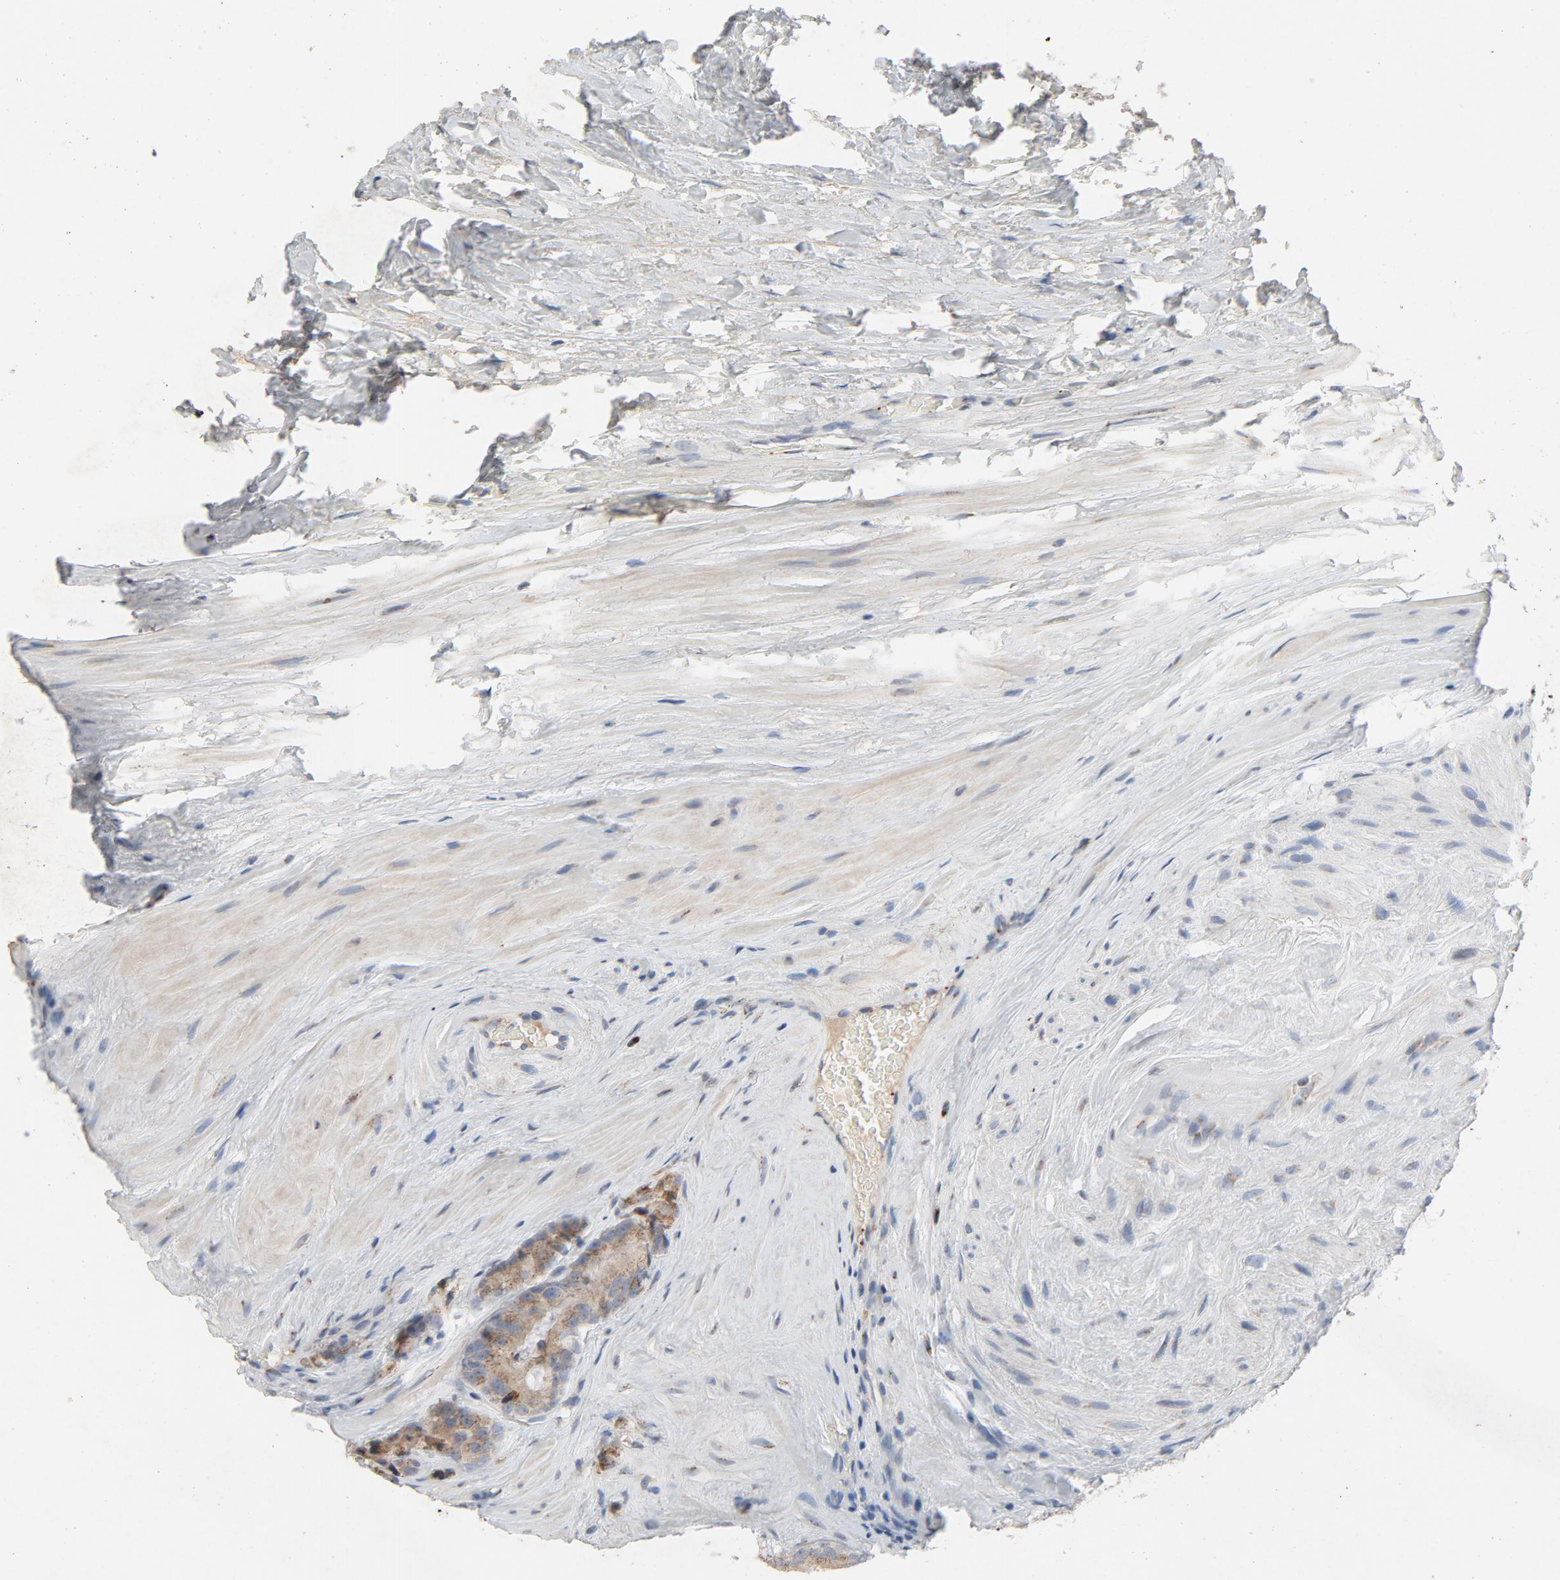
{"staining": {"intensity": "weak", "quantity": ">75%", "location": "cytoplasmic/membranous"}, "tissue": "prostate cancer", "cell_type": "Tumor cells", "image_type": "cancer", "snomed": [{"axis": "morphology", "description": "Adenocarcinoma, High grade"}, {"axis": "topography", "description": "Prostate"}], "caption": "Immunohistochemical staining of human prostate cancer reveals weak cytoplasmic/membranous protein staining in about >75% of tumor cells.", "gene": "LMAN2", "patient": {"sex": "male", "age": 70}}